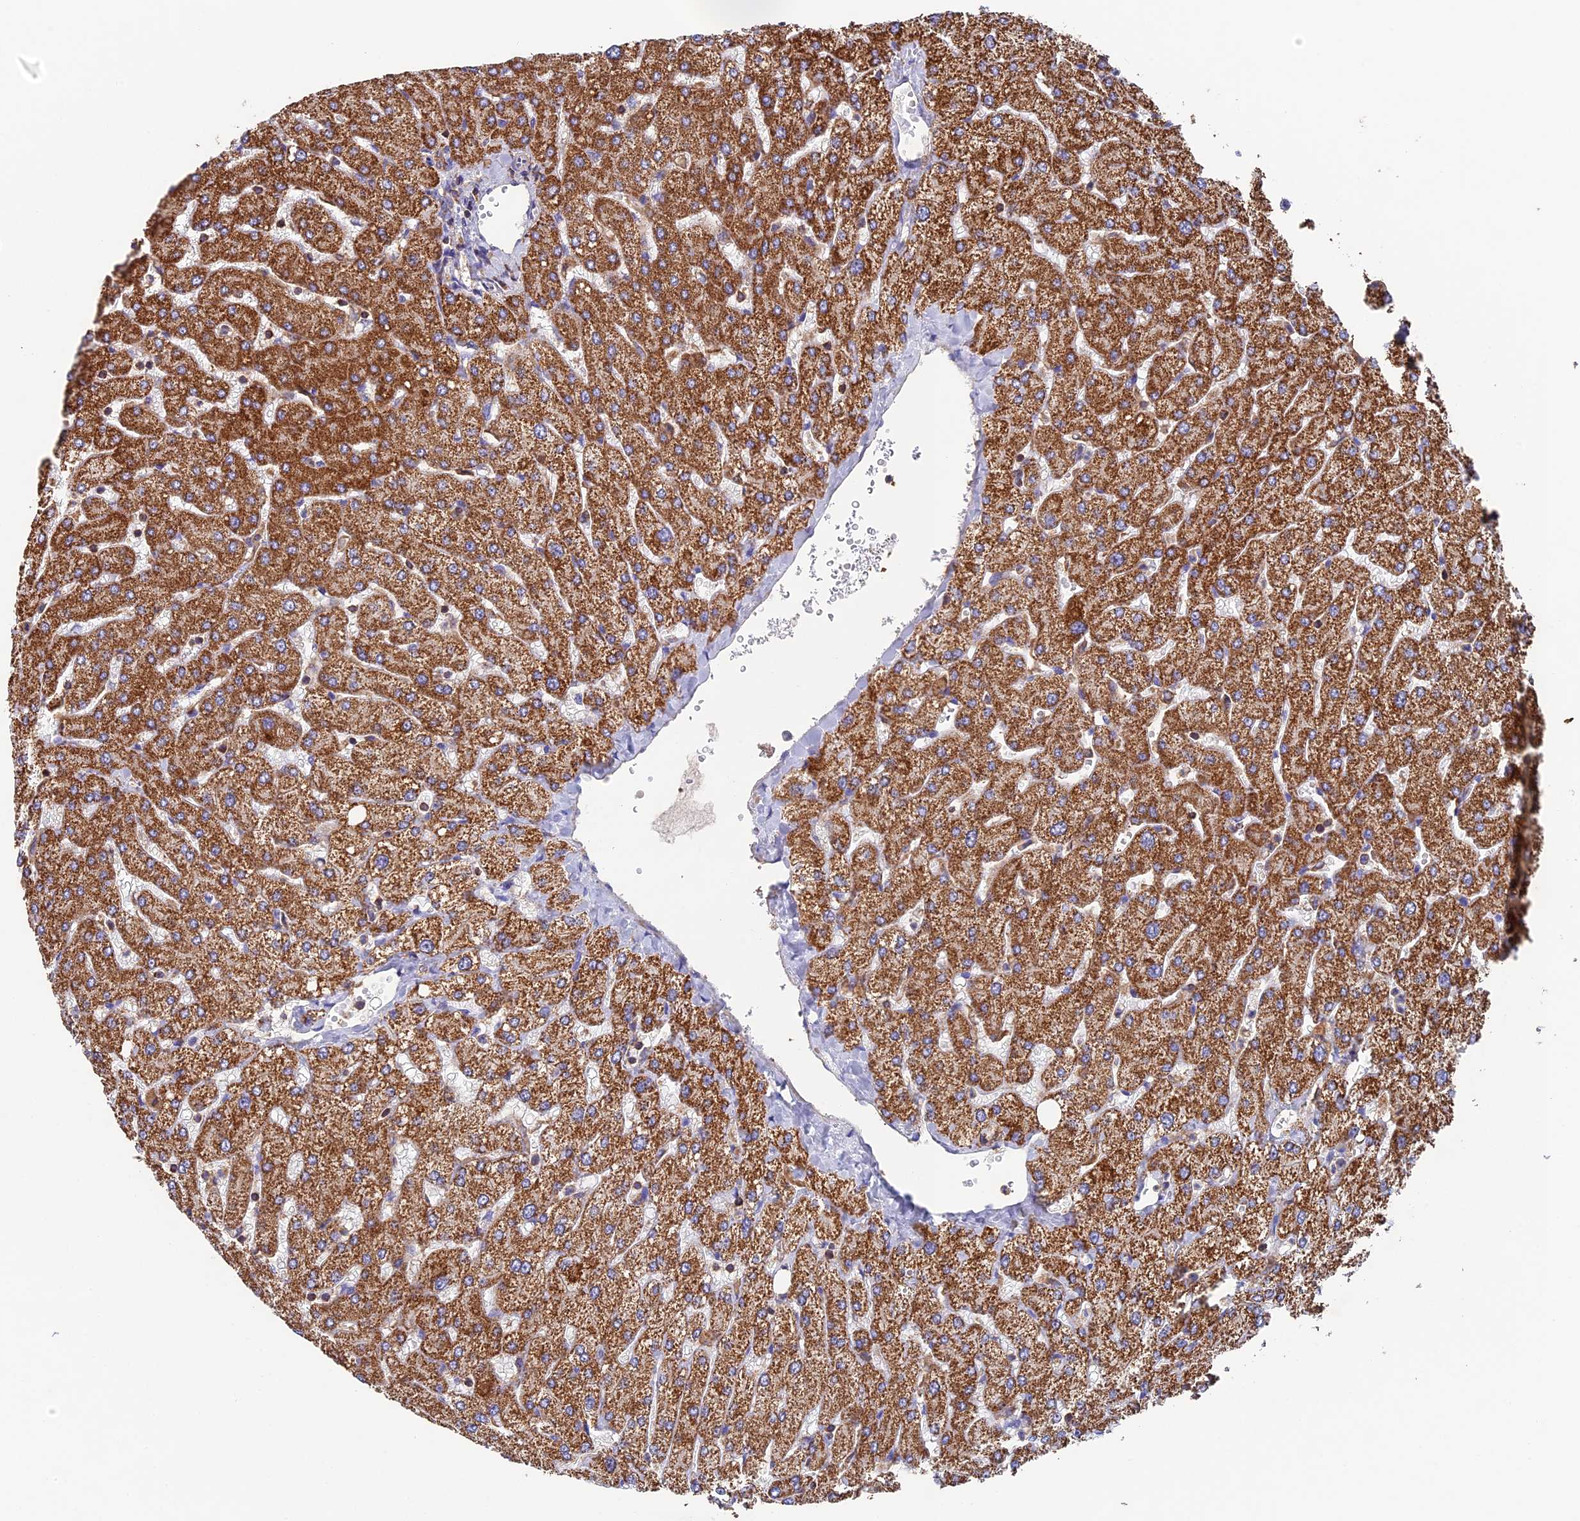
{"staining": {"intensity": "weak", "quantity": ">75%", "location": "cytoplasmic/membranous"}, "tissue": "liver", "cell_type": "Cholangiocytes", "image_type": "normal", "snomed": [{"axis": "morphology", "description": "Normal tissue, NOS"}, {"axis": "topography", "description": "Liver"}], "caption": "Immunohistochemical staining of unremarkable human liver exhibits low levels of weak cytoplasmic/membranous staining in about >75% of cholangiocytes.", "gene": "ADAT1", "patient": {"sex": "male", "age": 55}}